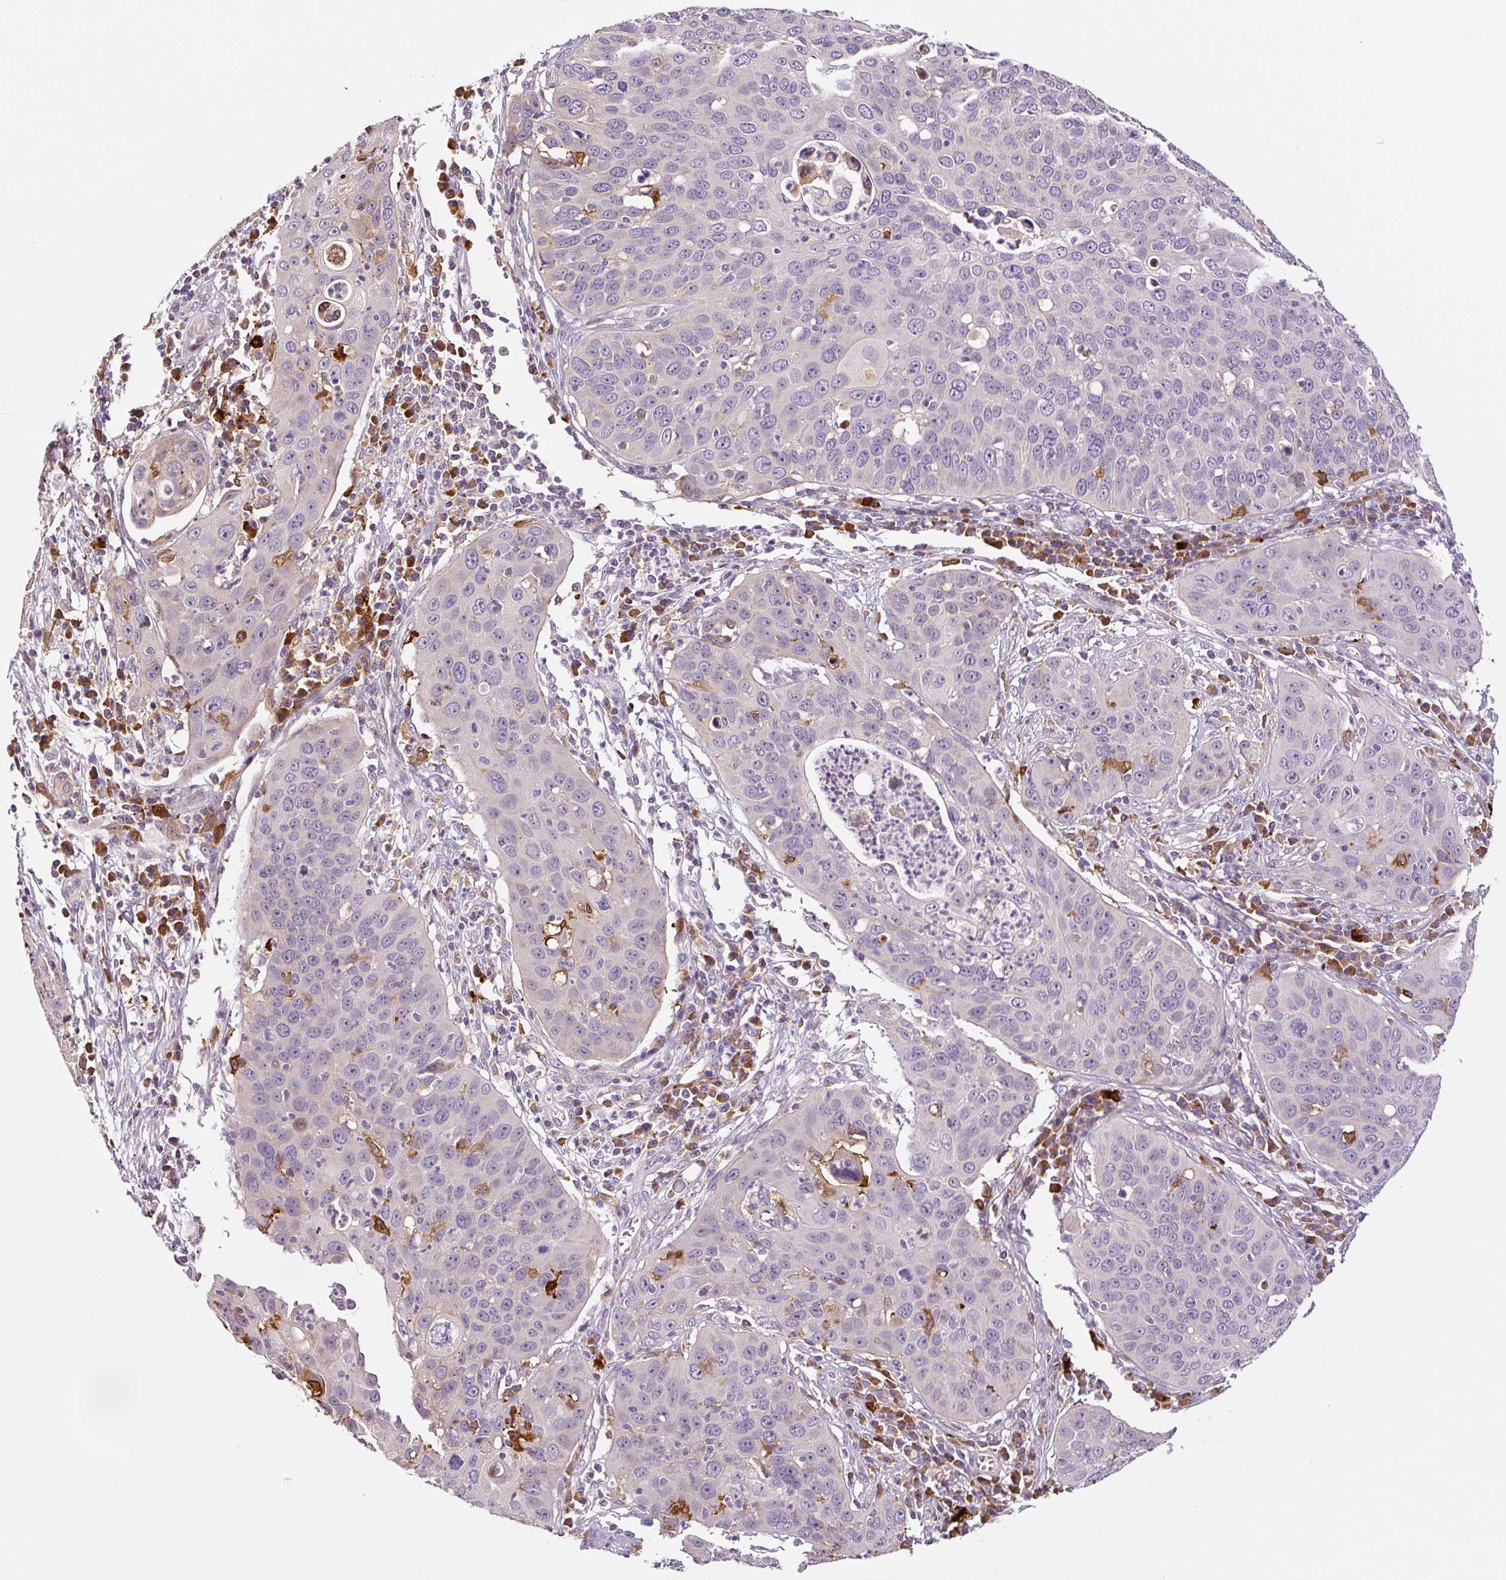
{"staining": {"intensity": "negative", "quantity": "none", "location": "none"}, "tissue": "cervical cancer", "cell_type": "Tumor cells", "image_type": "cancer", "snomed": [{"axis": "morphology", "description": "Squamous cell carcinoma, NOS"}, {"axis": "topography", "description": "Cervix"}], "caption": "Immunohistochemical staining of human cervical cancer (squamous cell carcinoma) exhibits no significant expression in tumor cells. Brightfield microscopy of immunohistochemistry (IHC) stained with DAB (3,3'-diaminobenzidine) (brown) and hematoxylin (blue), captured at high magnification.", "gene": "FUT10", "patient": {"sex": "female", "age": 36}}